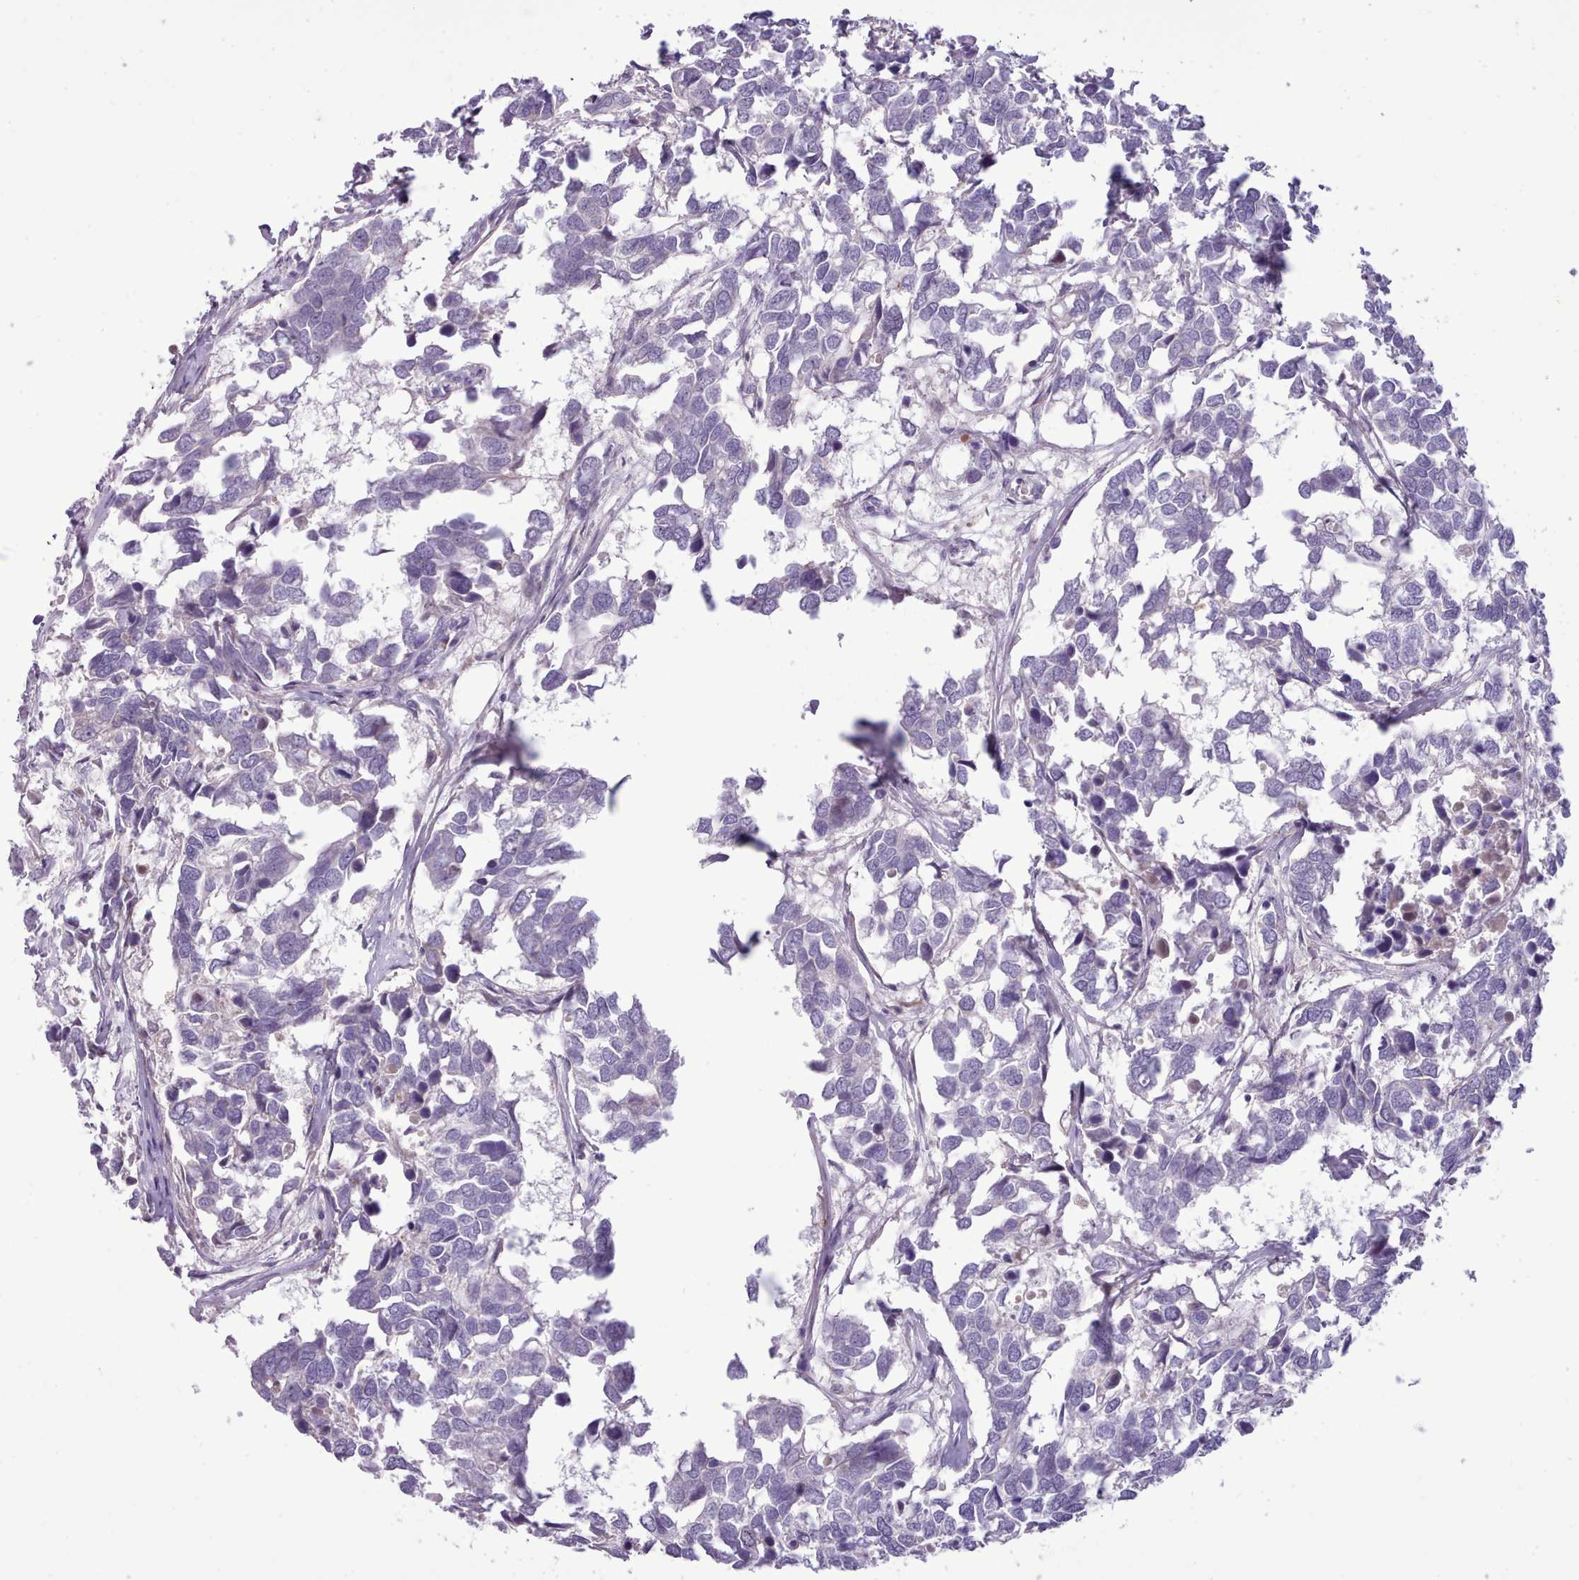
{"staining": {"intensity": "negative", "quantity": "none", "location": "none"}, "tissue": "breast cancer", "cell_type": "Tumor cells", "image_type": "cancer", "snomed": [{"axis": "morphology", "description": "Duct carcinoma"}, {"axis": "topography", "description": "Breast"}], "caption": "Immunohistochemistry (IHC) micrograph of neoplastic tissue: invasive ductal carcinoma (breast) stained with DAB reveals no significant protein expression in tumor cells.", "gene": "CYP2A13", "patient": {"sex": "female", "age": 83}}